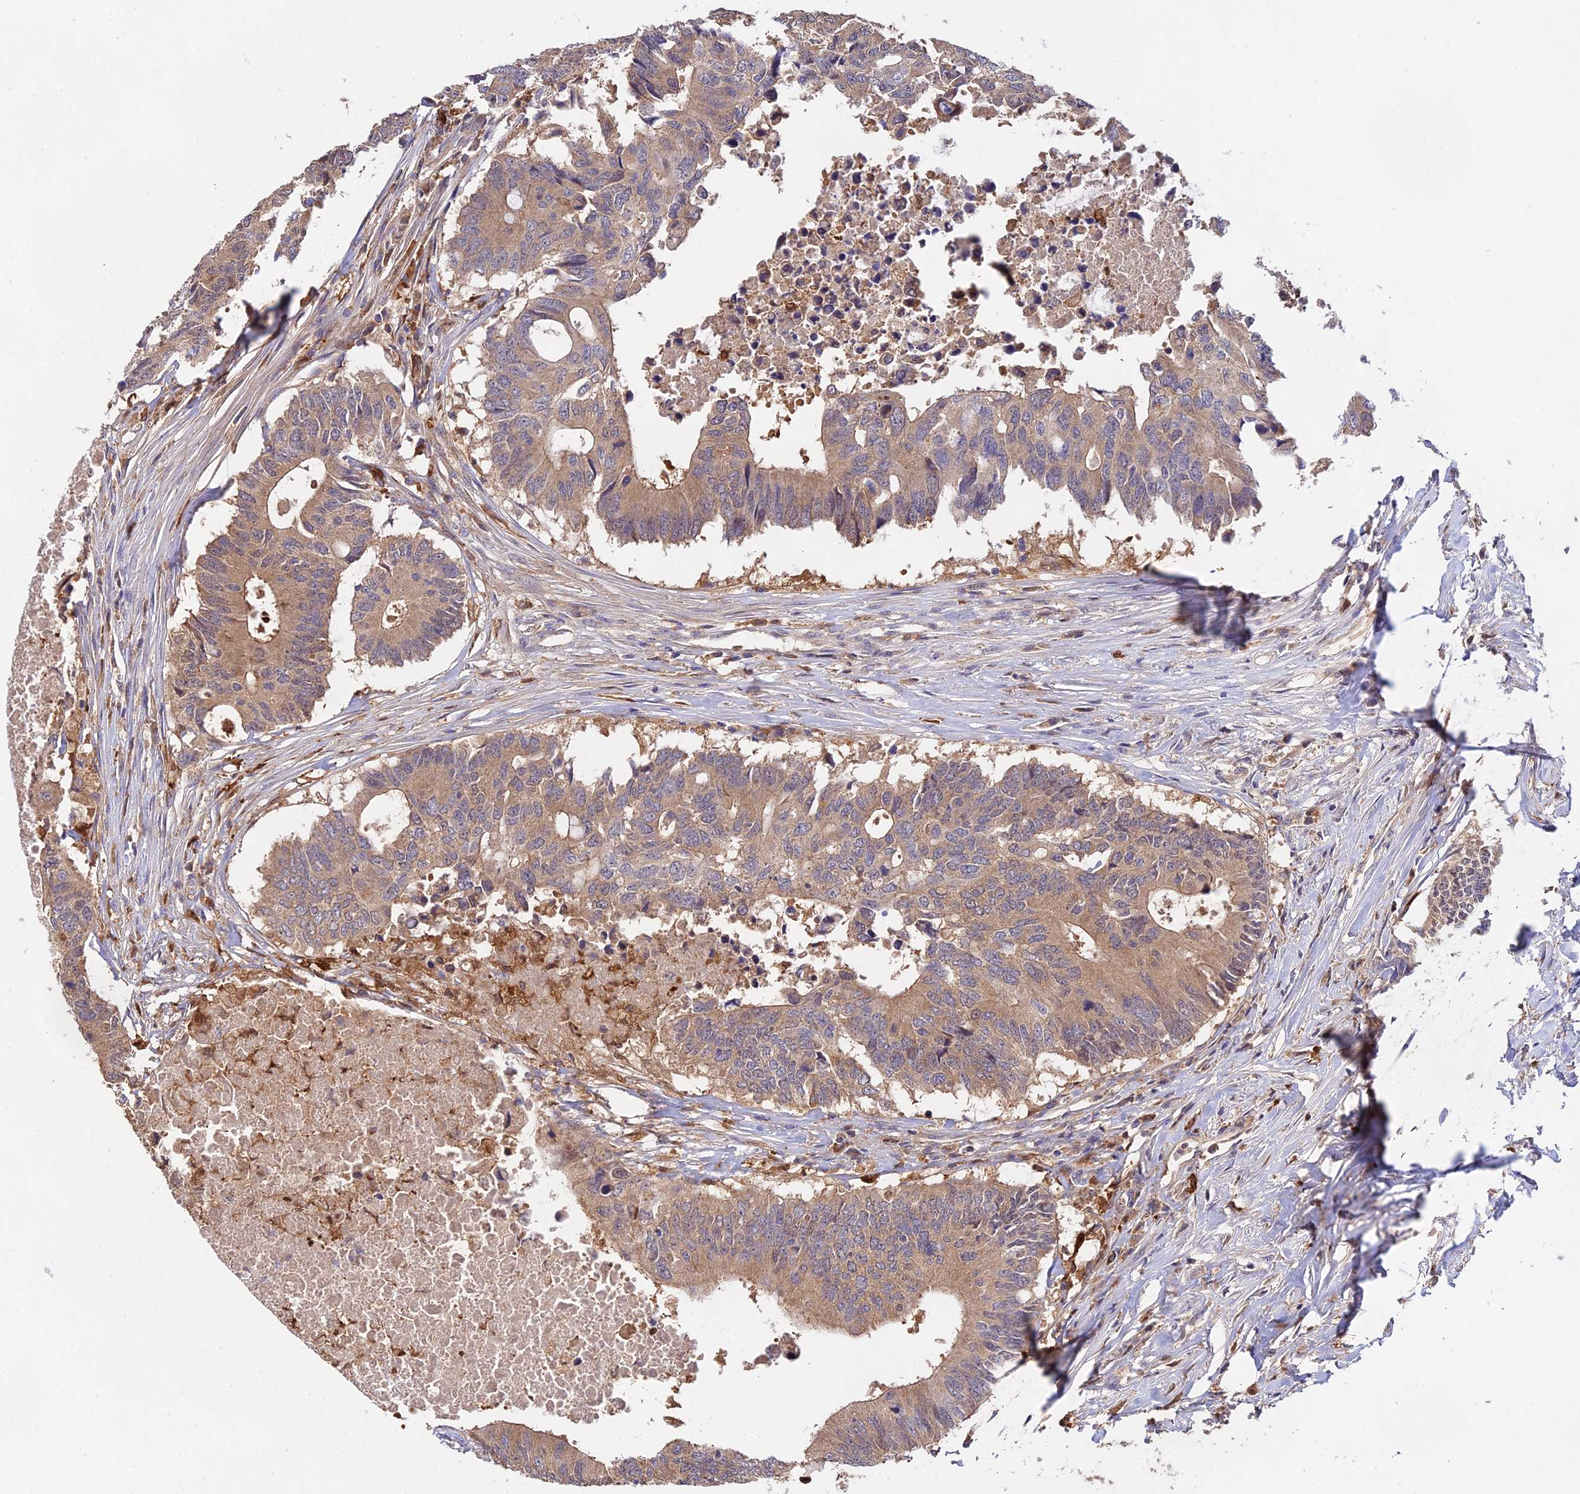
{"staining": {"intensity": "moderate", "quantity": ">75%", "location": "cytoplasmic/membranous"}, "tissue": "colorectal cancer", "cell_type": "Tumor cells", "image_type": "cancer", "snomed": [{"axis": "morphology", "description": "Adenocarcinoma, NOS"}, {"axis": "topography", "description": "Colon"}], "caption": "Human adenocarcinoma (colorectal) stained with a protein marker demonstrates moderate staining in tumor cells.", "gene": "FBP1", "patient": {"sex": "male", "age": 71}}